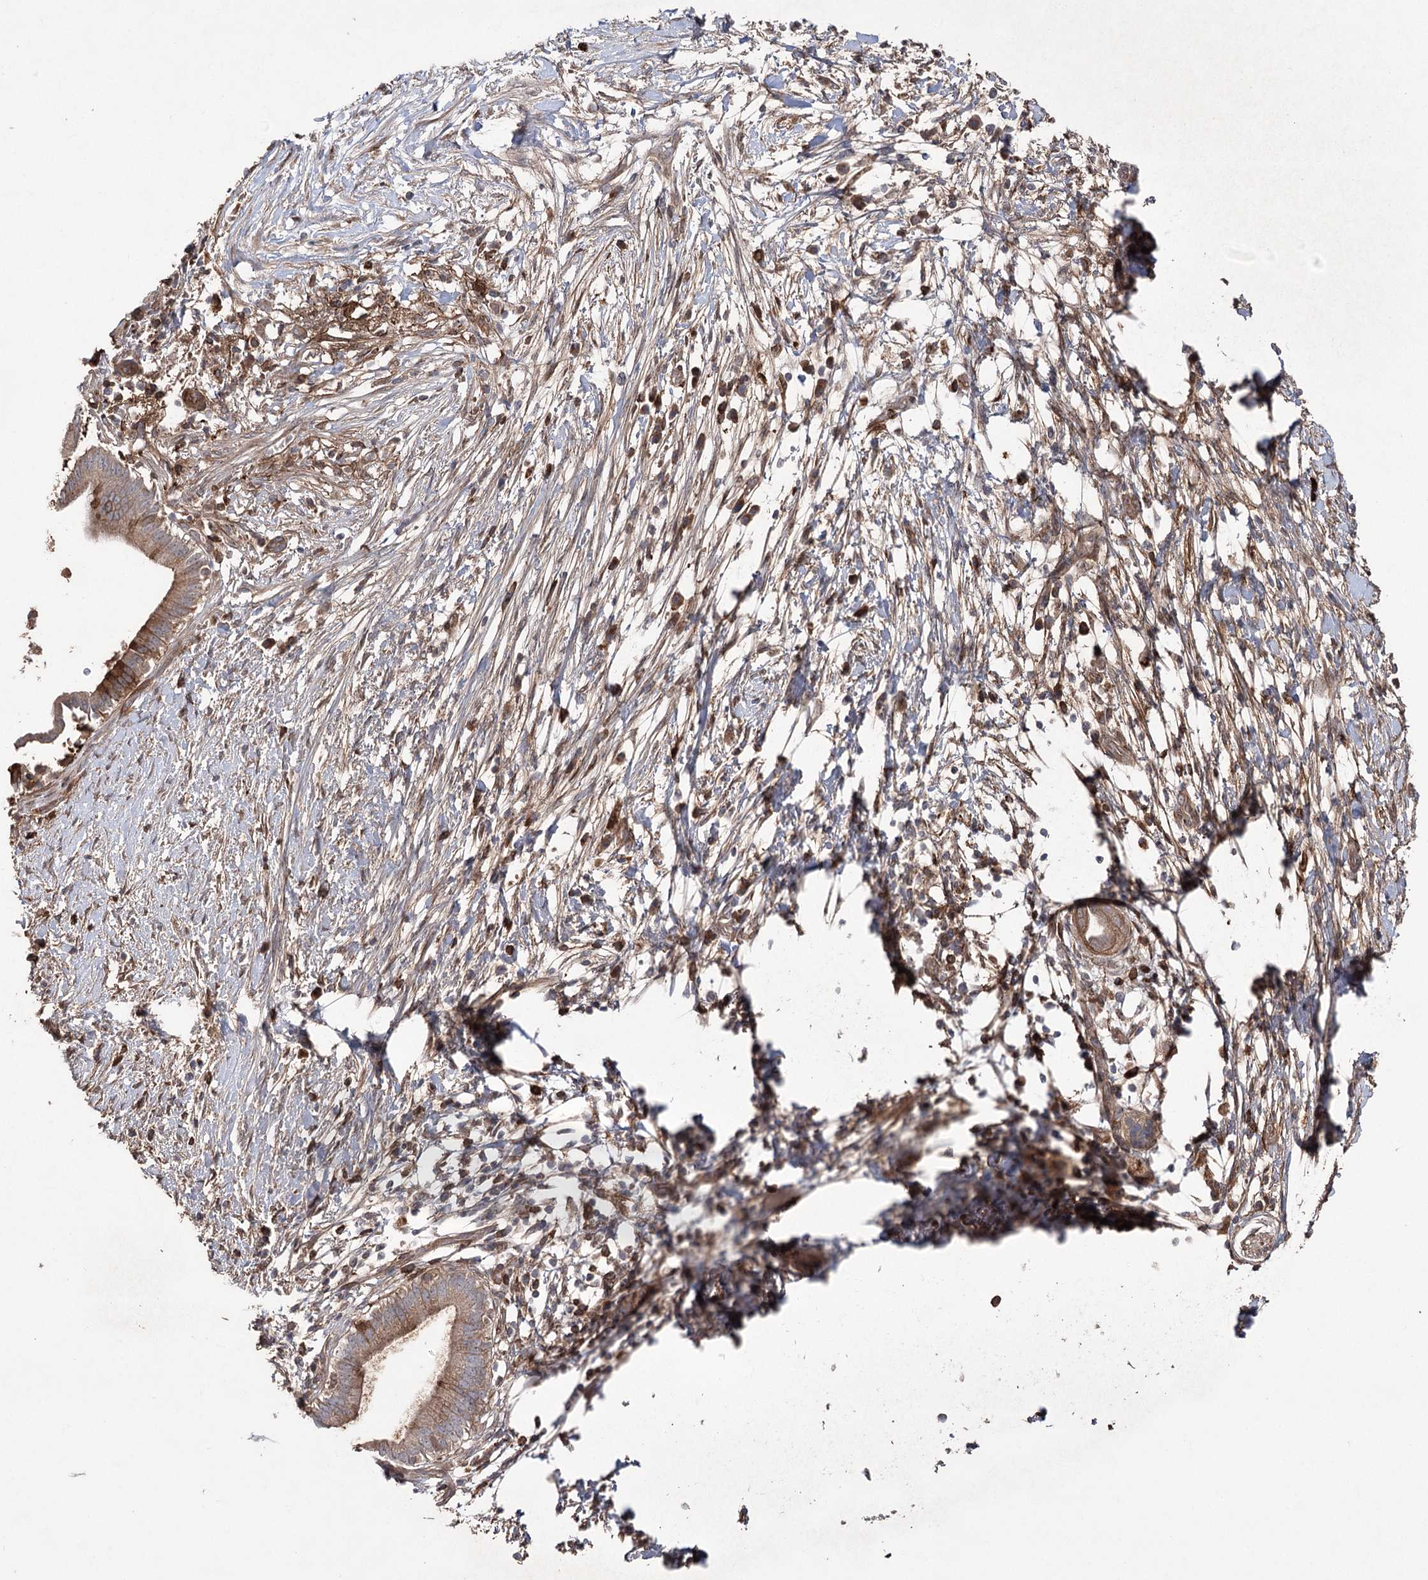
{"staining": {"intensity": "moderate", "quantity": "25%-75%", "location": "cytoplasmic/membranous"}, "tissue": "pancreatic cancer", "cell_type": "Tumor cells", "image_type": "cancer", "snomed": [{"axis": "morphology", "description": "Adenocarcinoma, NOS"}, {"axis": "topography", "description": "Pancreas"}], "caption": "Protein expression analysis of pancreatic cancer (adenocarcinoma) shows moderate cytoplasmic/membranous expression in about 25%-75% of tumor cells. Immunohistochemistry stains the protein in brown and the nuclei are stained blue.", "gene": "OTUD1", "patient": {"sex": "male", "age": 68}}